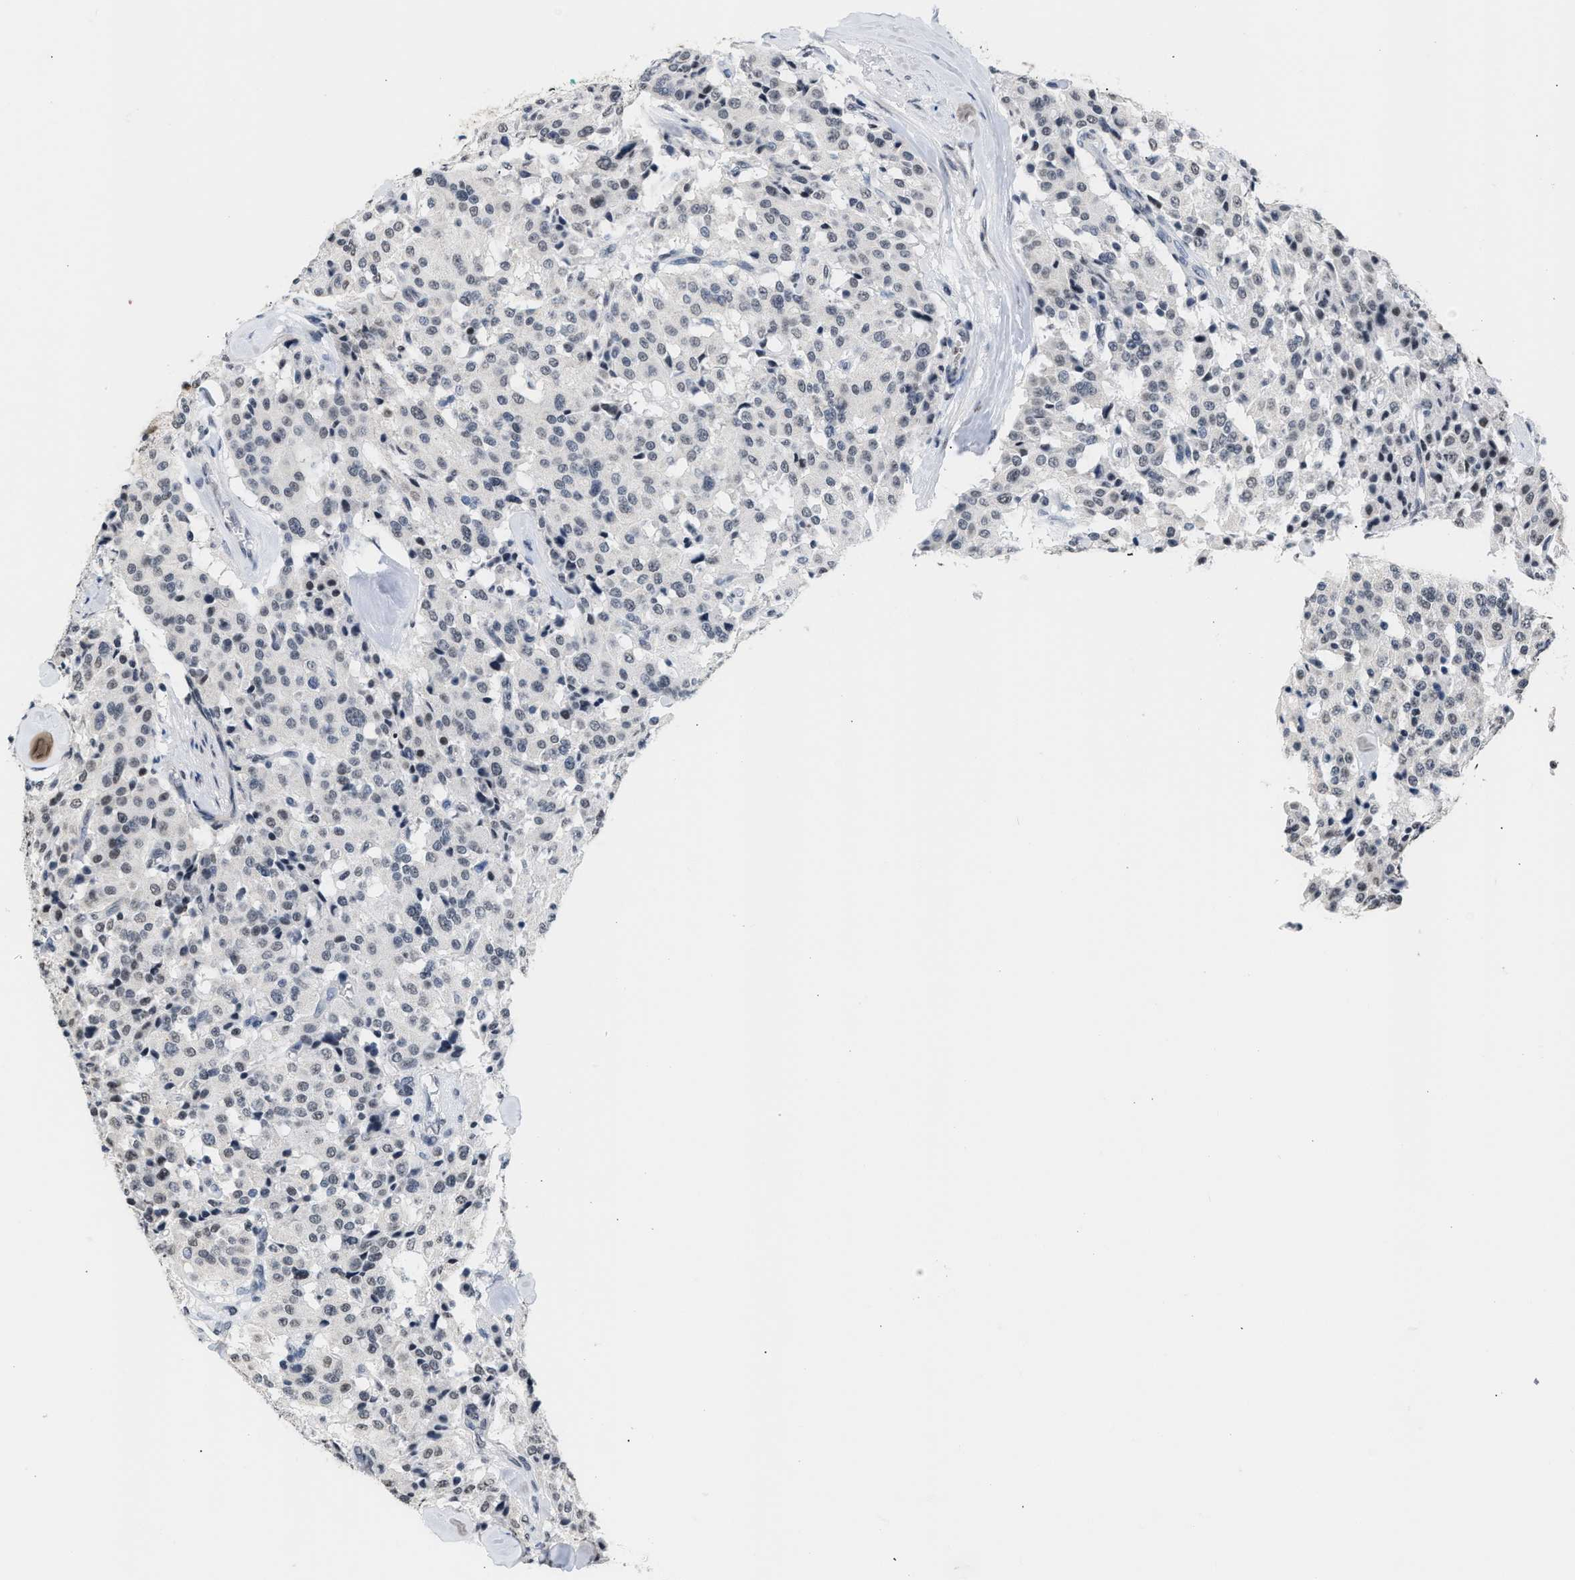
{"staining": {"intensity": "negative", "quantity": "none", "location": "none"}, "tissue": "carcinoid", "cell_type": "Tumor cells", "image_type": "cancer", "snomed": [{"axis": "morphology", "description": "Carcinoid, malignant, NOS"}, {"axis": "topography", "description": "Lung"}], "caption": "Tumor cells show no significant positivity in carcinoid.", "gene": "RAF1", "patient": {"sex": "male", "age": 30}}